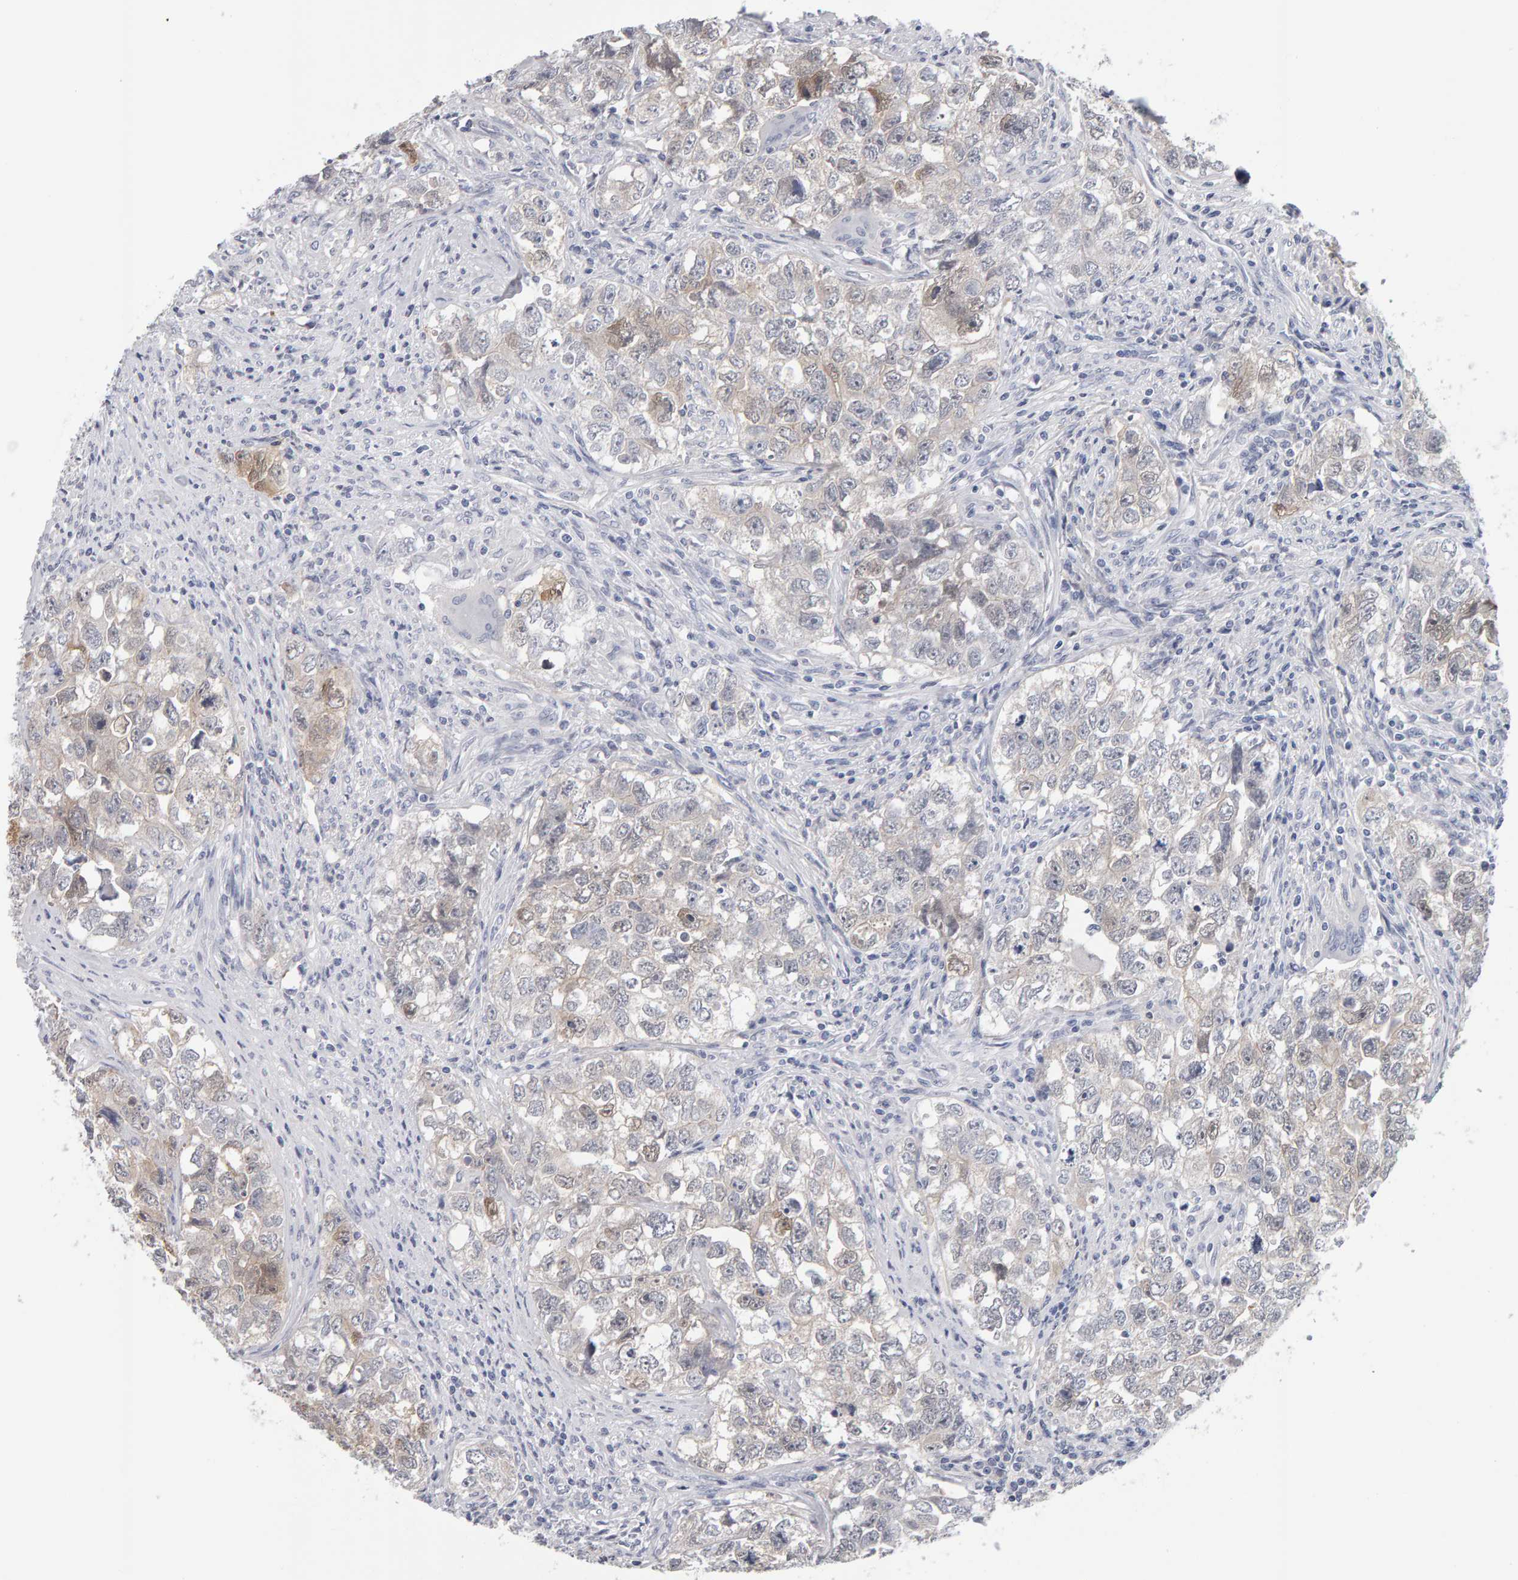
{"staining": {"intensity": "weak", "quantity": "25%-75%", "location": "cytoplasmic/membranous"}, "tissue": "testis cancer", "cell_type": "Tumor cells", "image_type": "cancer", "snomed": [{"axis": "morphology", "description": "Seminoma, NOS"}, {"axis": "morphology", "description": "Carcinoma, Embryonal, NOS"}, {"axis": "topography", "description": "Testis"}], "caption": "A histopathology image of testis cancer stained for a protein reveals weak cytoplasmic/membranous brown staining in tumor cells.", "gene": "CTH", "patient": {"sex": "male", "age": 43}}